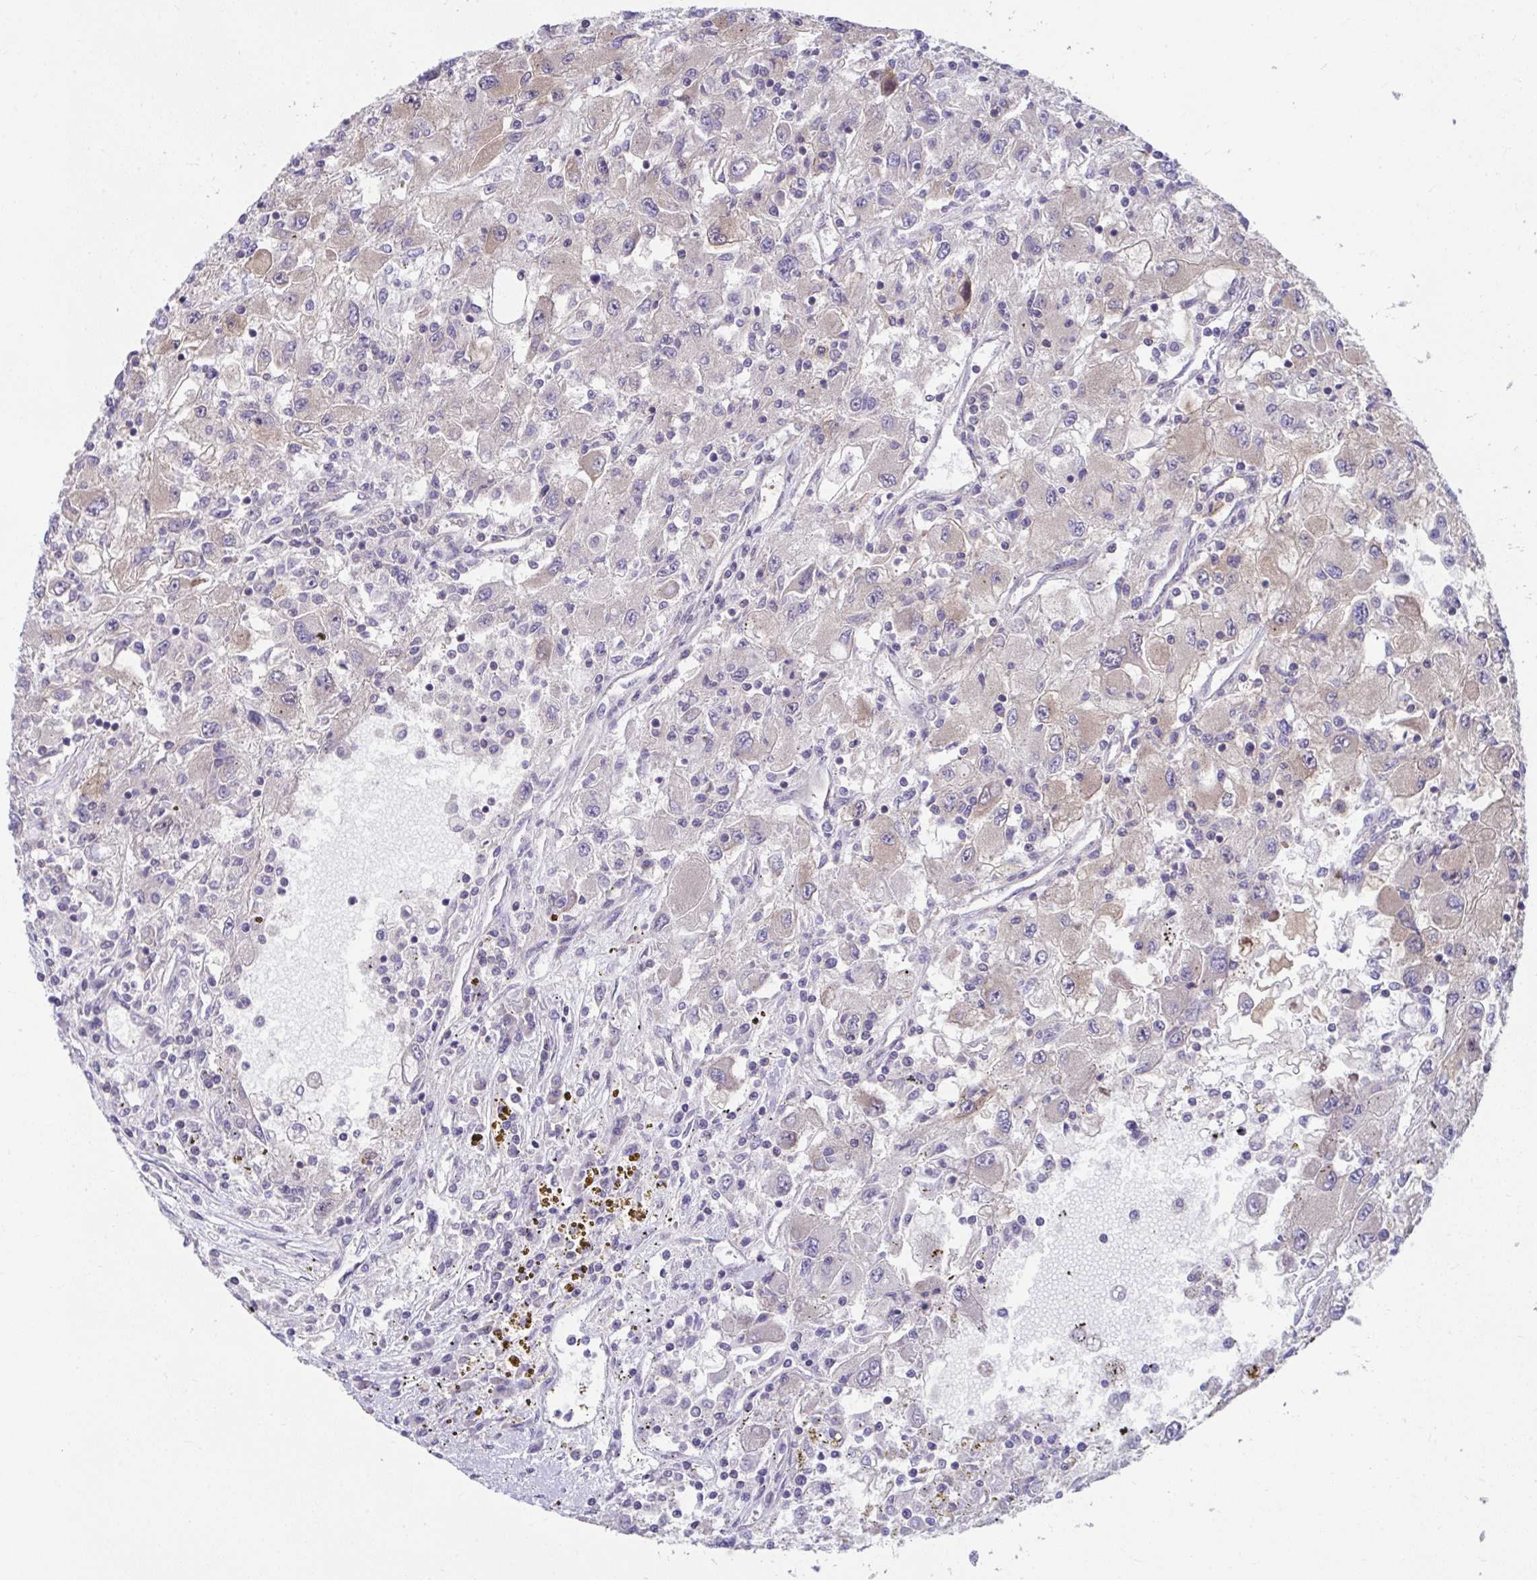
{"staining": {"intensity": "weak", "quantity": "<25%", "location": "cytoplasmic/membranous"}, "tissue": "renal cancer", "cell_type": "Tumor cells", "image_type": "cancer", "snomed": [{"axis": "morphology", "description": "Adenocarcinoma, NOS"}, {"axis": "topography", "description": "Kidney"}], "caption": "Immunohistochemistry of human adenocarcinoma (renal) reveals no positivity in tumor cells.", "gene": "PCDHB7", "patient": {"sex": "female", "age": 67}}